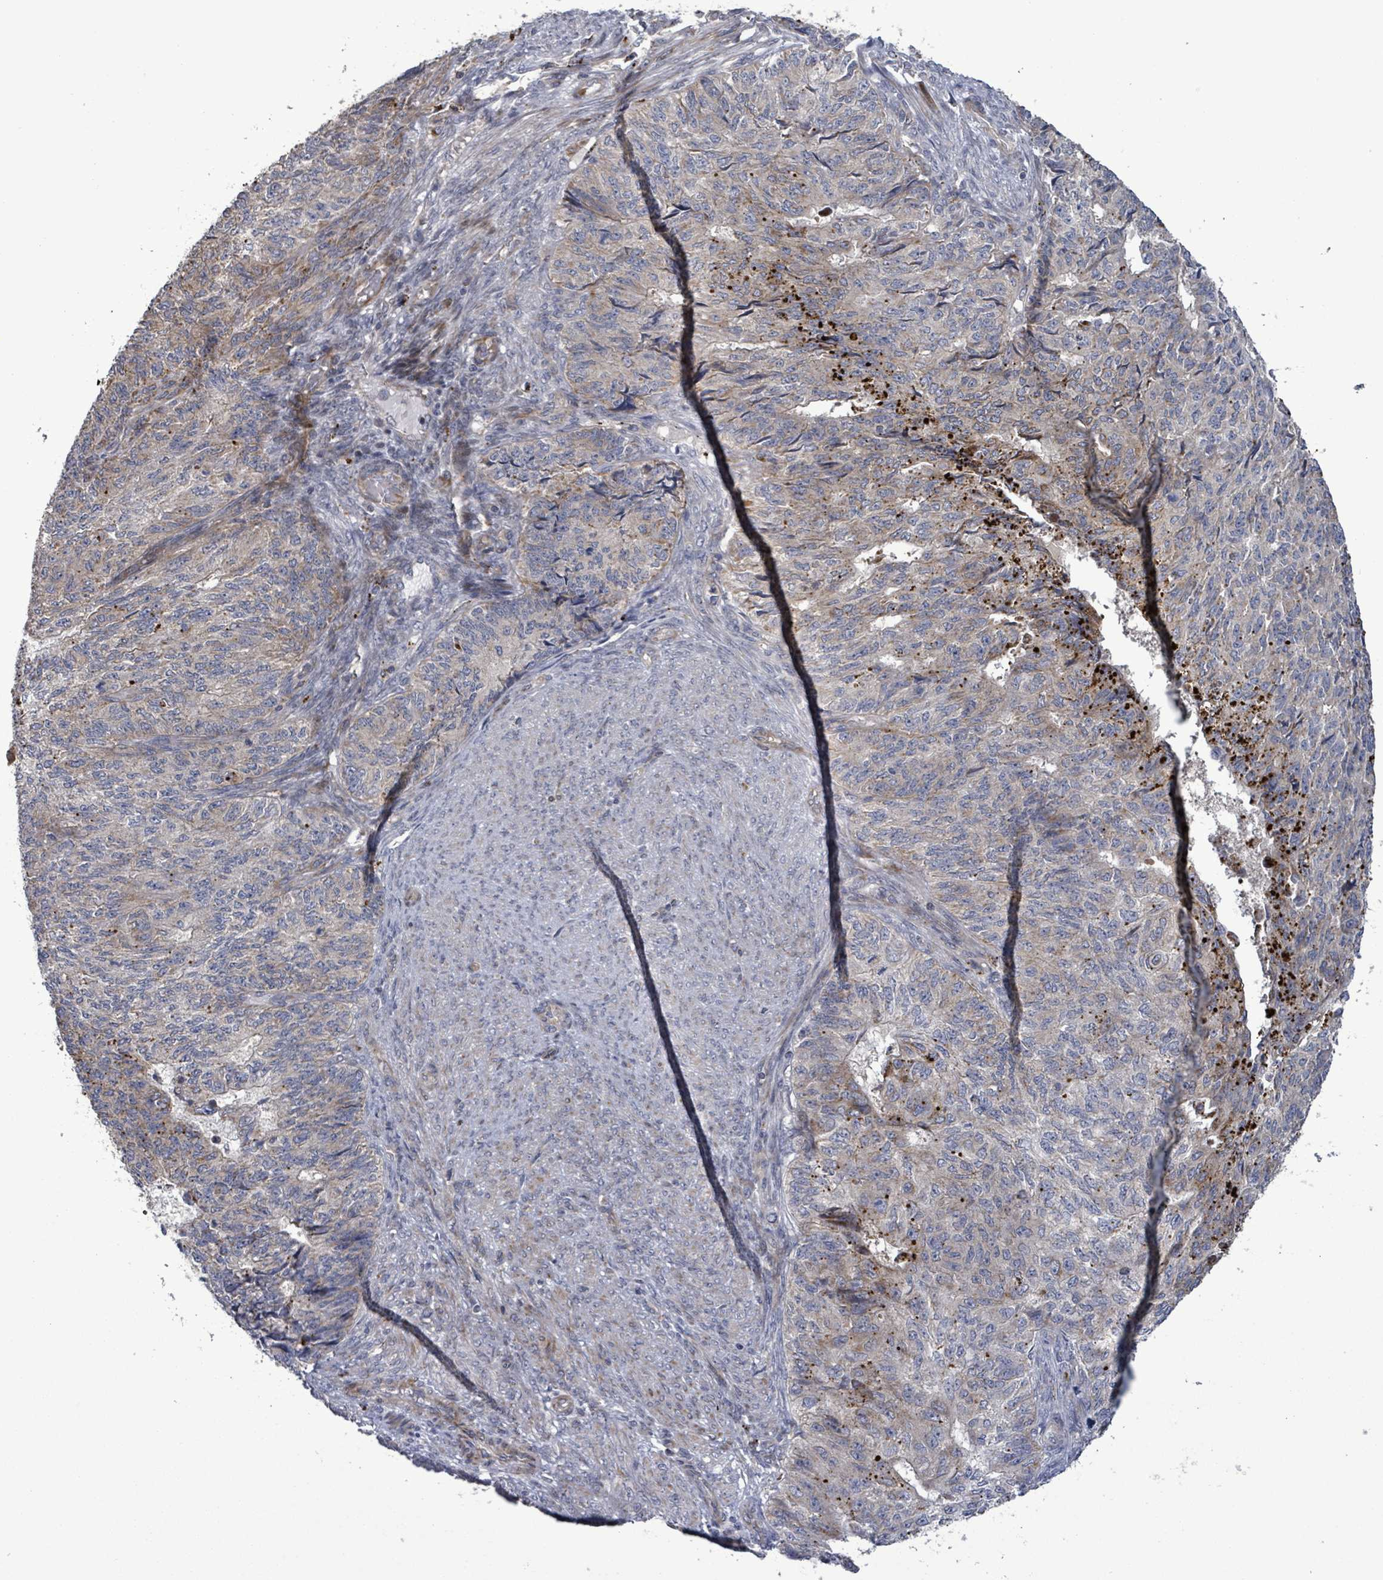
{"staining": {"intensity": "weak", "quantity": "25%-75%", "location": "cytoplasmic/membranous"}, "tissue": "endometrial cancer", "cell_type": "Tumor cells", "image_type": "cancer", "snomed": [{"axis": "morphology", "description": "Adenocarcinoma, NOS"}, {"axis": "topography", "description": "Endometrium"}], "caption": "Endometrial cancer stained for a protein shows weak cytoplasmic/membranous positivity in tumor cells.", "gene": "DIPK2A", "patient": {"sex": "female", "age": 32}}